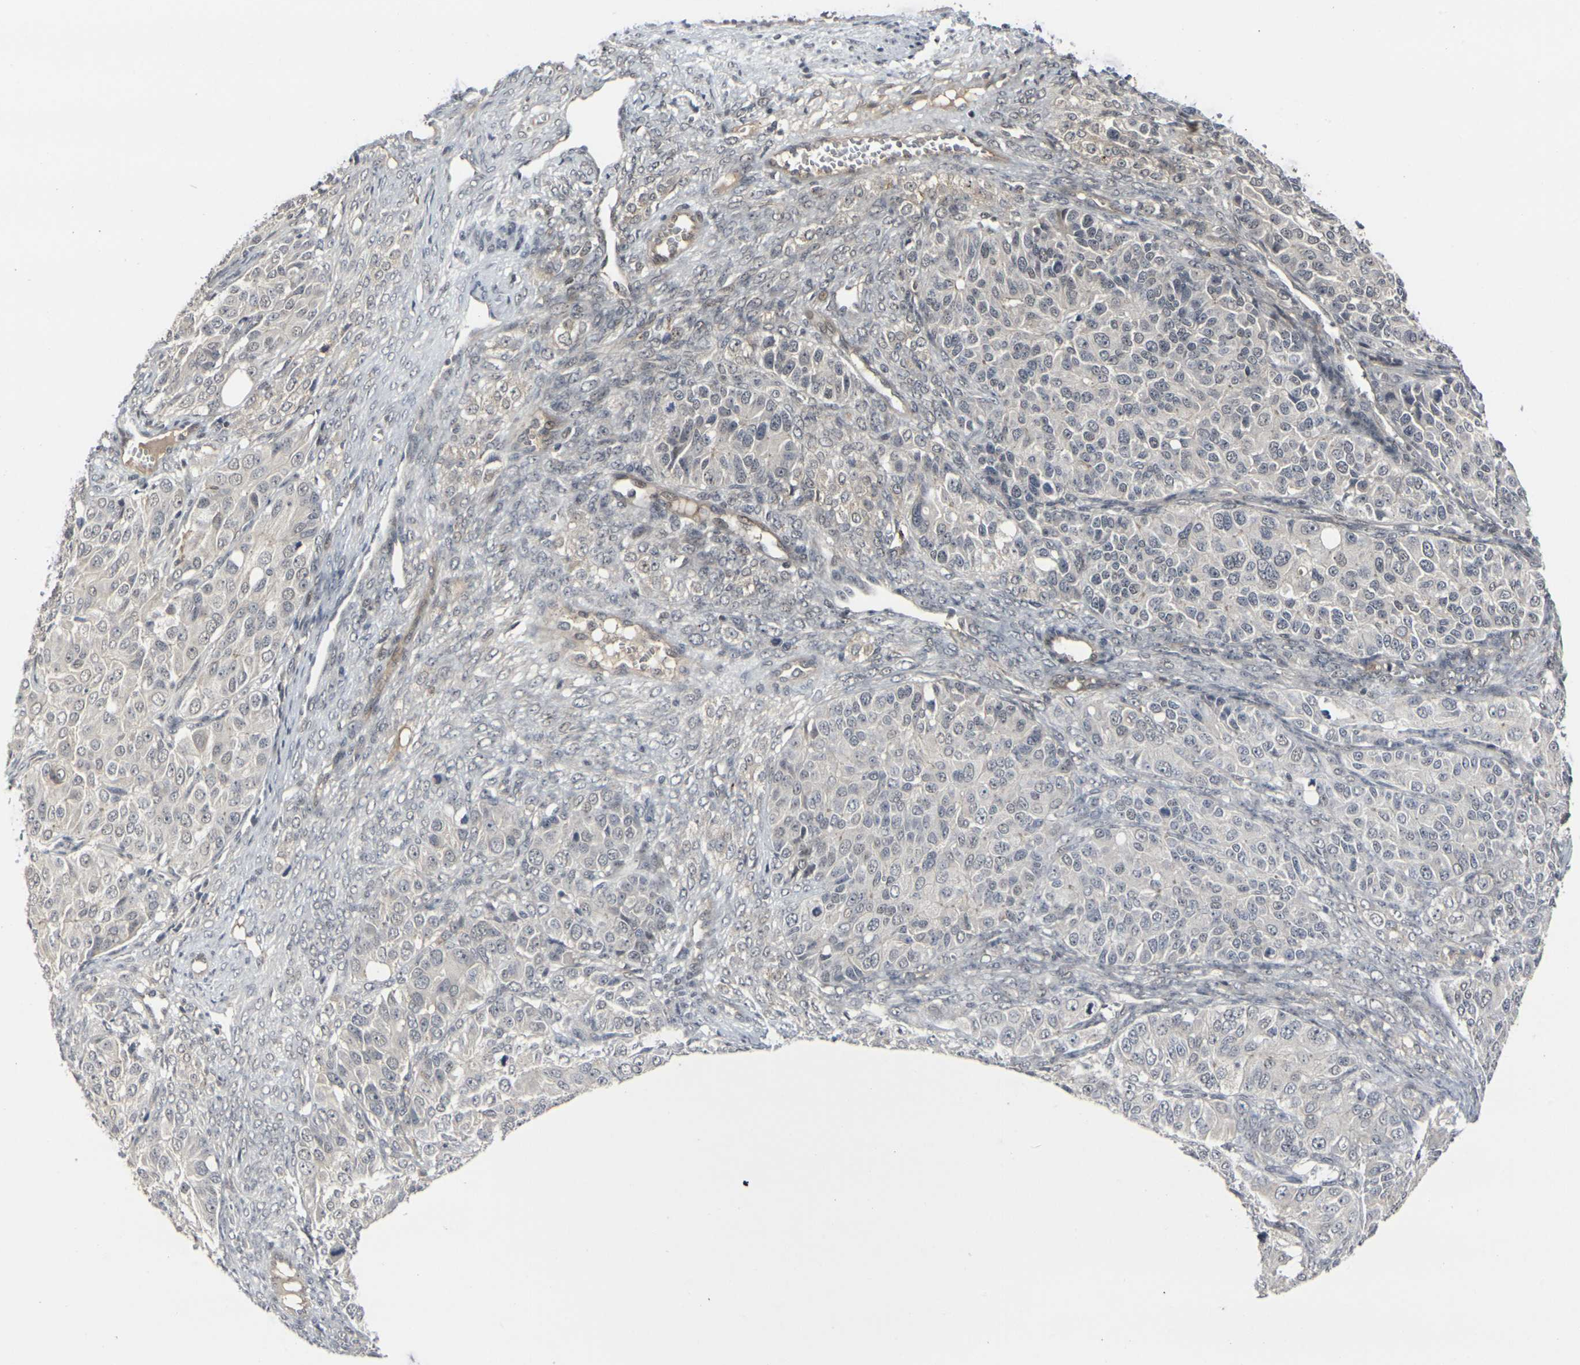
{"staining": {"intensity": "negative", "quantity": "none", "location": "none"}, "tissue": "ovarian cancer", "cell_type": "Tumor cells", "image_type": "cancer", "snomed": [{"axis": "morphology", "description": "Carcinoma, endometroid"}, {"axis": "topography", "description": "Ovary"}], "caption": "High power microscopy histopathology image of an immunohistochemistry histopathology image of endometroid carcinoma (ovarian), revealing no significant positivity in tumor cells. (Immunohistochemistry (ihc), brightfield microscopy, high magnification).", "gene": "GPR19", "patient": {"sex": "female", "age": 51}}